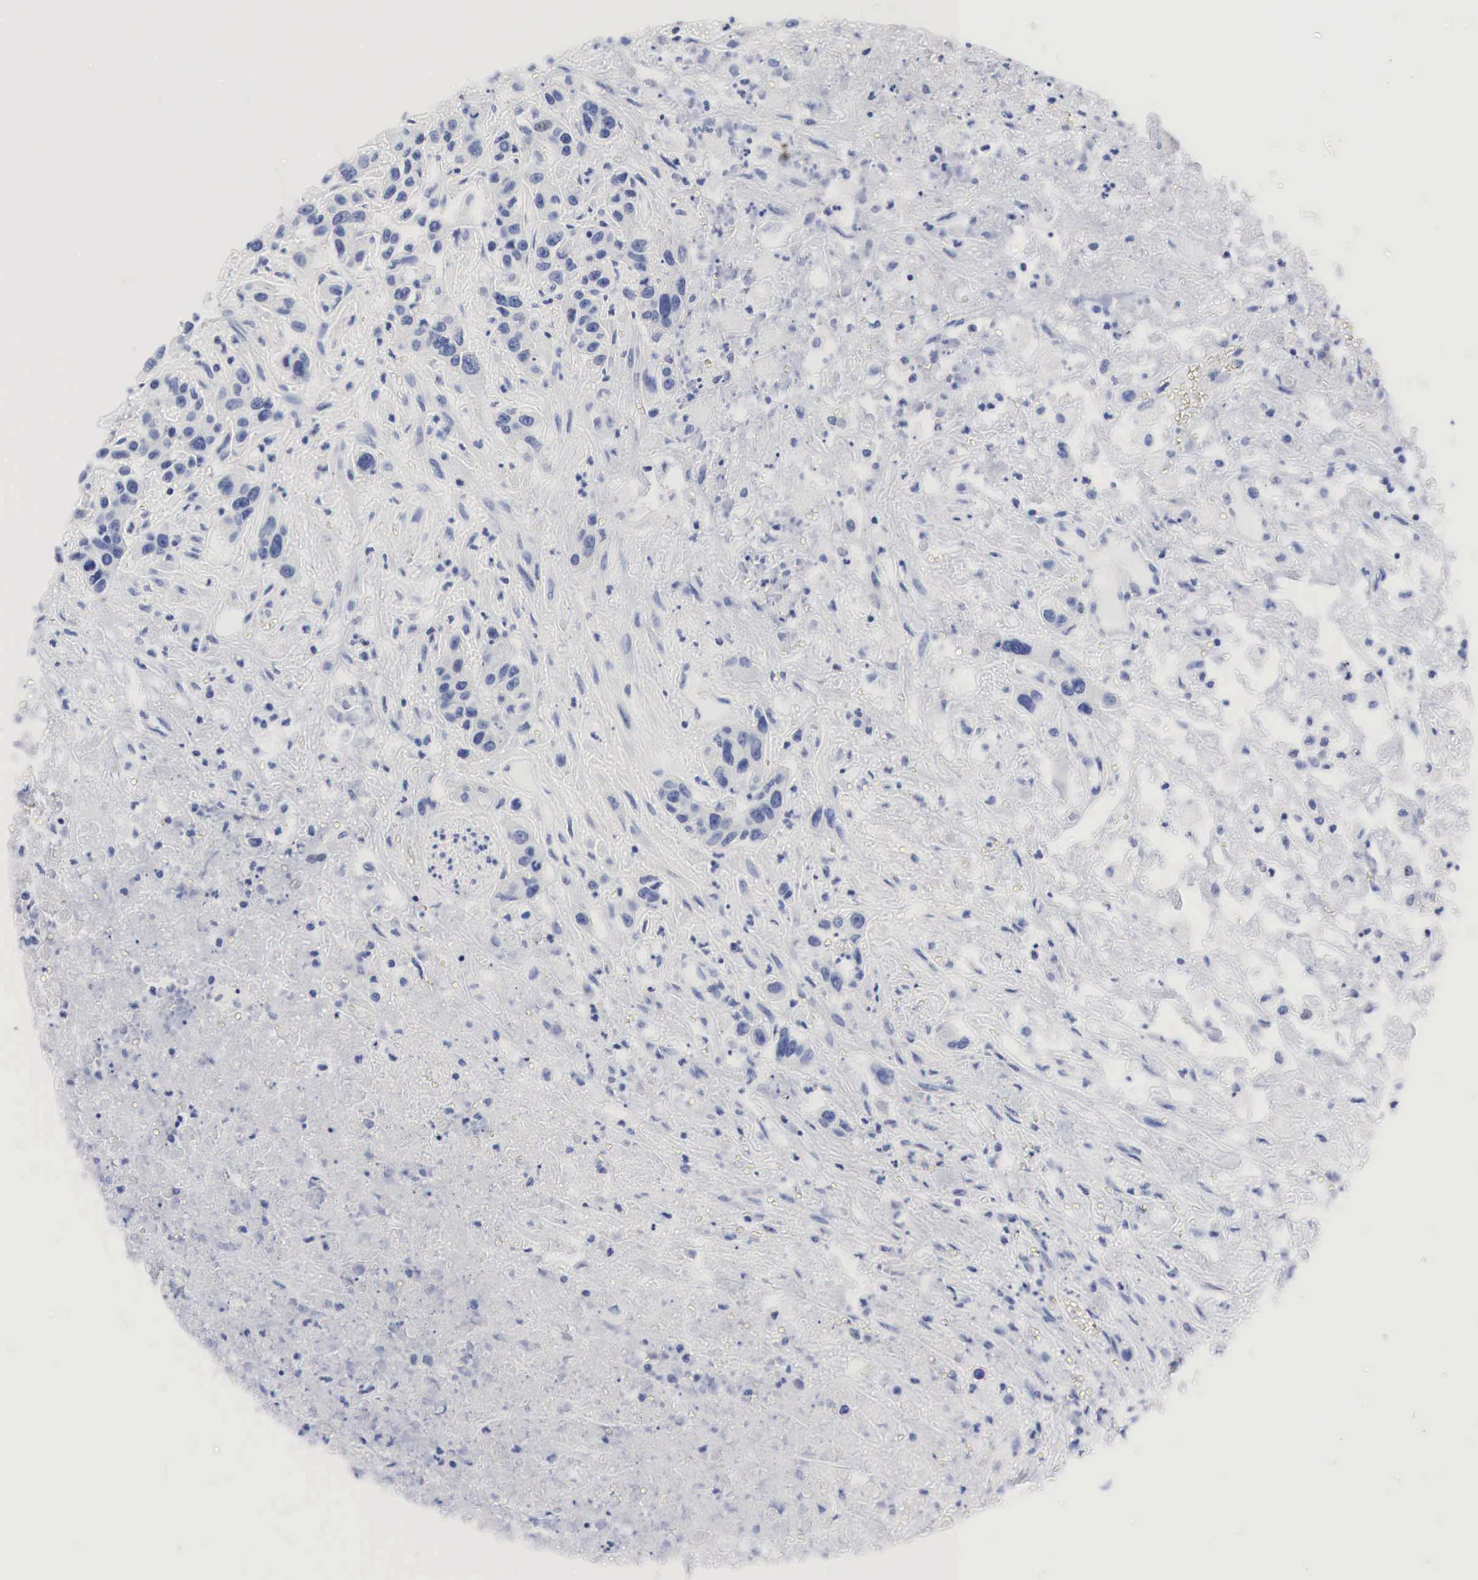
{"staining": {"intensity": "negative", "quantity": "none", "location": "none"}, "tissue": "urothelial cancer", "cell_type": "Tumor cells", "image_type": "cancer", "snomed": [{"axis": "morphology", "description": "Urothelial carcinoma, High grade"}, {"axis": "topography", "description": "Urinary bladder"}], "caption": "Micrograph shows no protein positivity in tumor cells of high-grade urothelial carcinoma tissue.", "gene": "NKX2-1", "patient": {"sex": "male", "age": 86}}